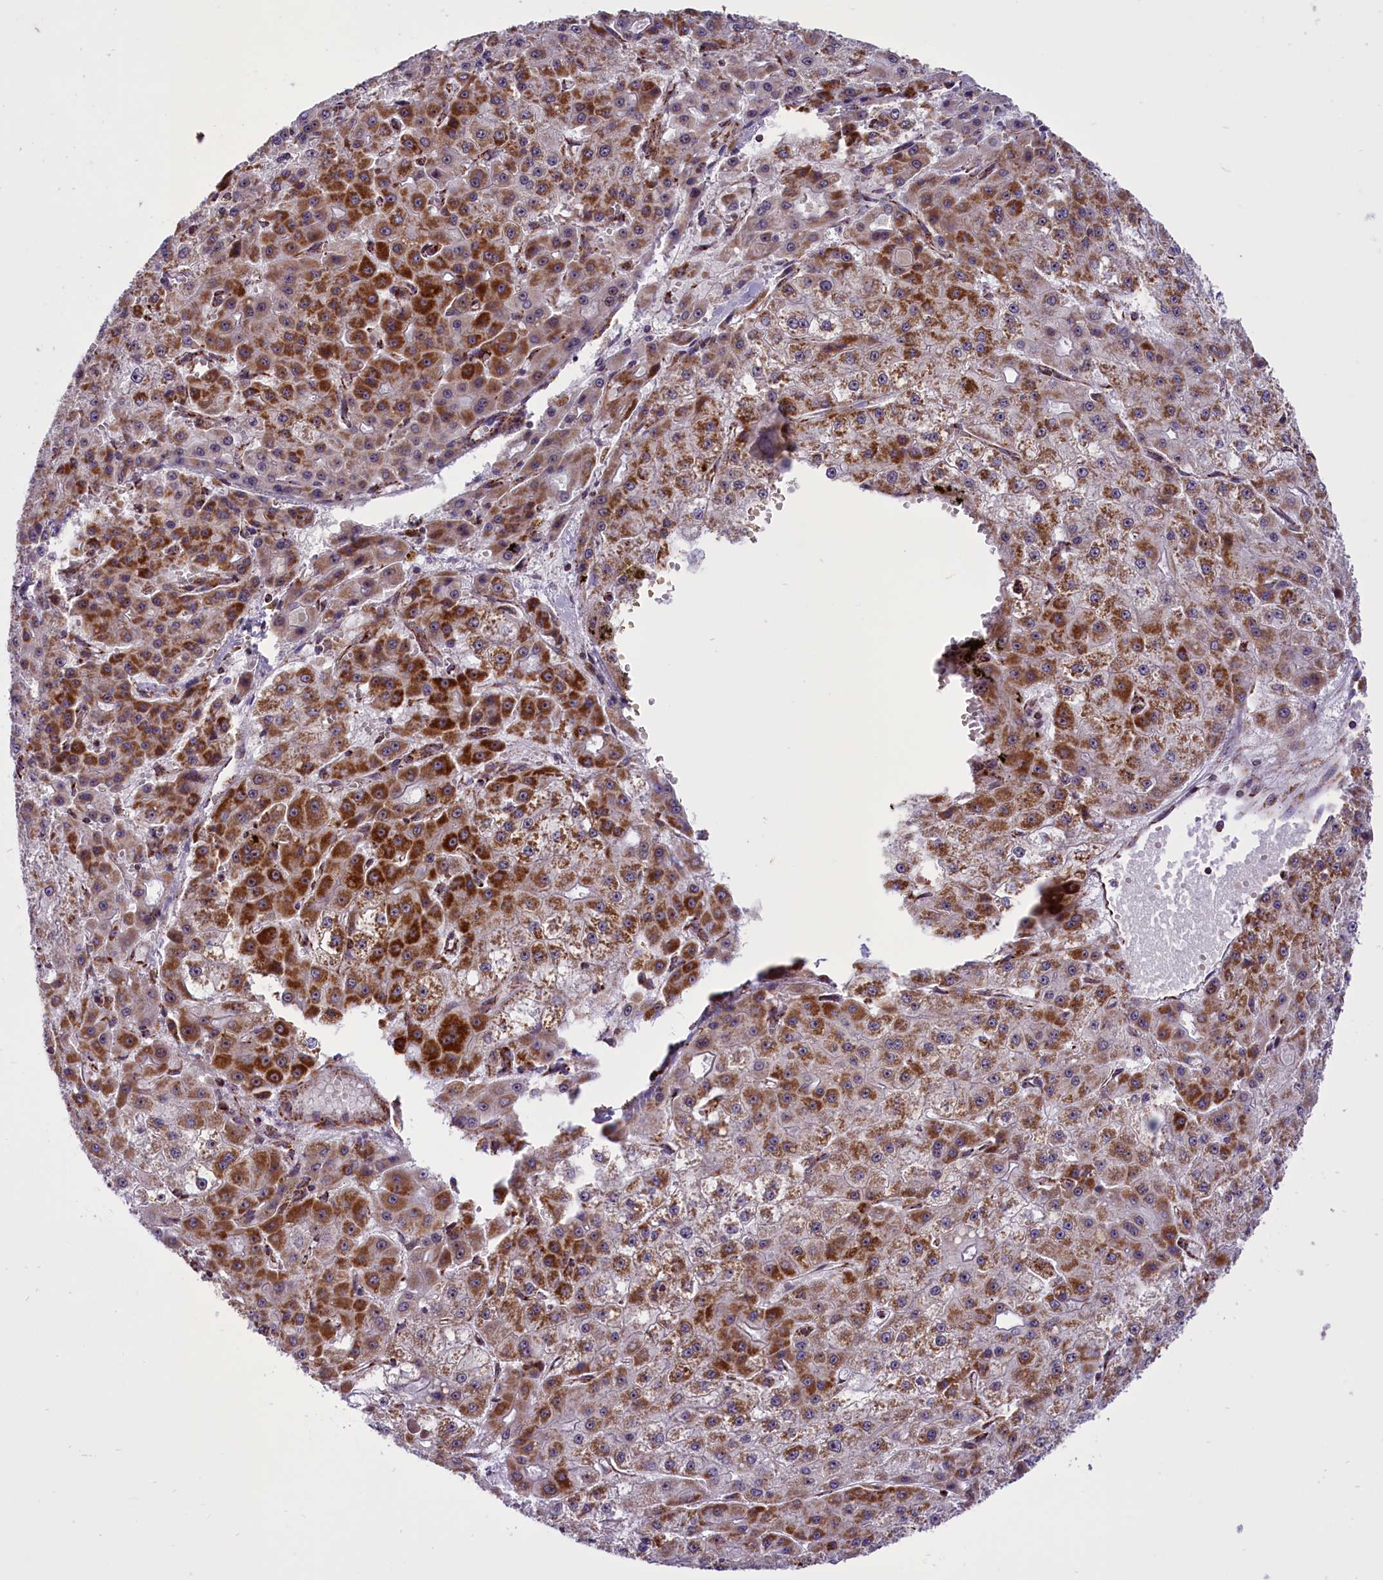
{"staining": {"intensity": "strong", "quantity": "25%-75%", "location": "cytoplasmic/membranous"}, "tissue": "liver cancer", "cell_type": "Tumor cells", "image_type": "cancer", "snomed": [{"axis": "morphology", "description": "Carcinoma, Hepatocellular, NOS"}, {"axis": "topography", "description": "Liver"}], "caption": "This is an image of immunohistochemistry staining of hepatocellular carcinoma (liver), which shows strong expression in the cytoplasmic/membranous of tumor cells.", "gene": "NDUFS5", "patient": {"sex": "male", "age": 47}}